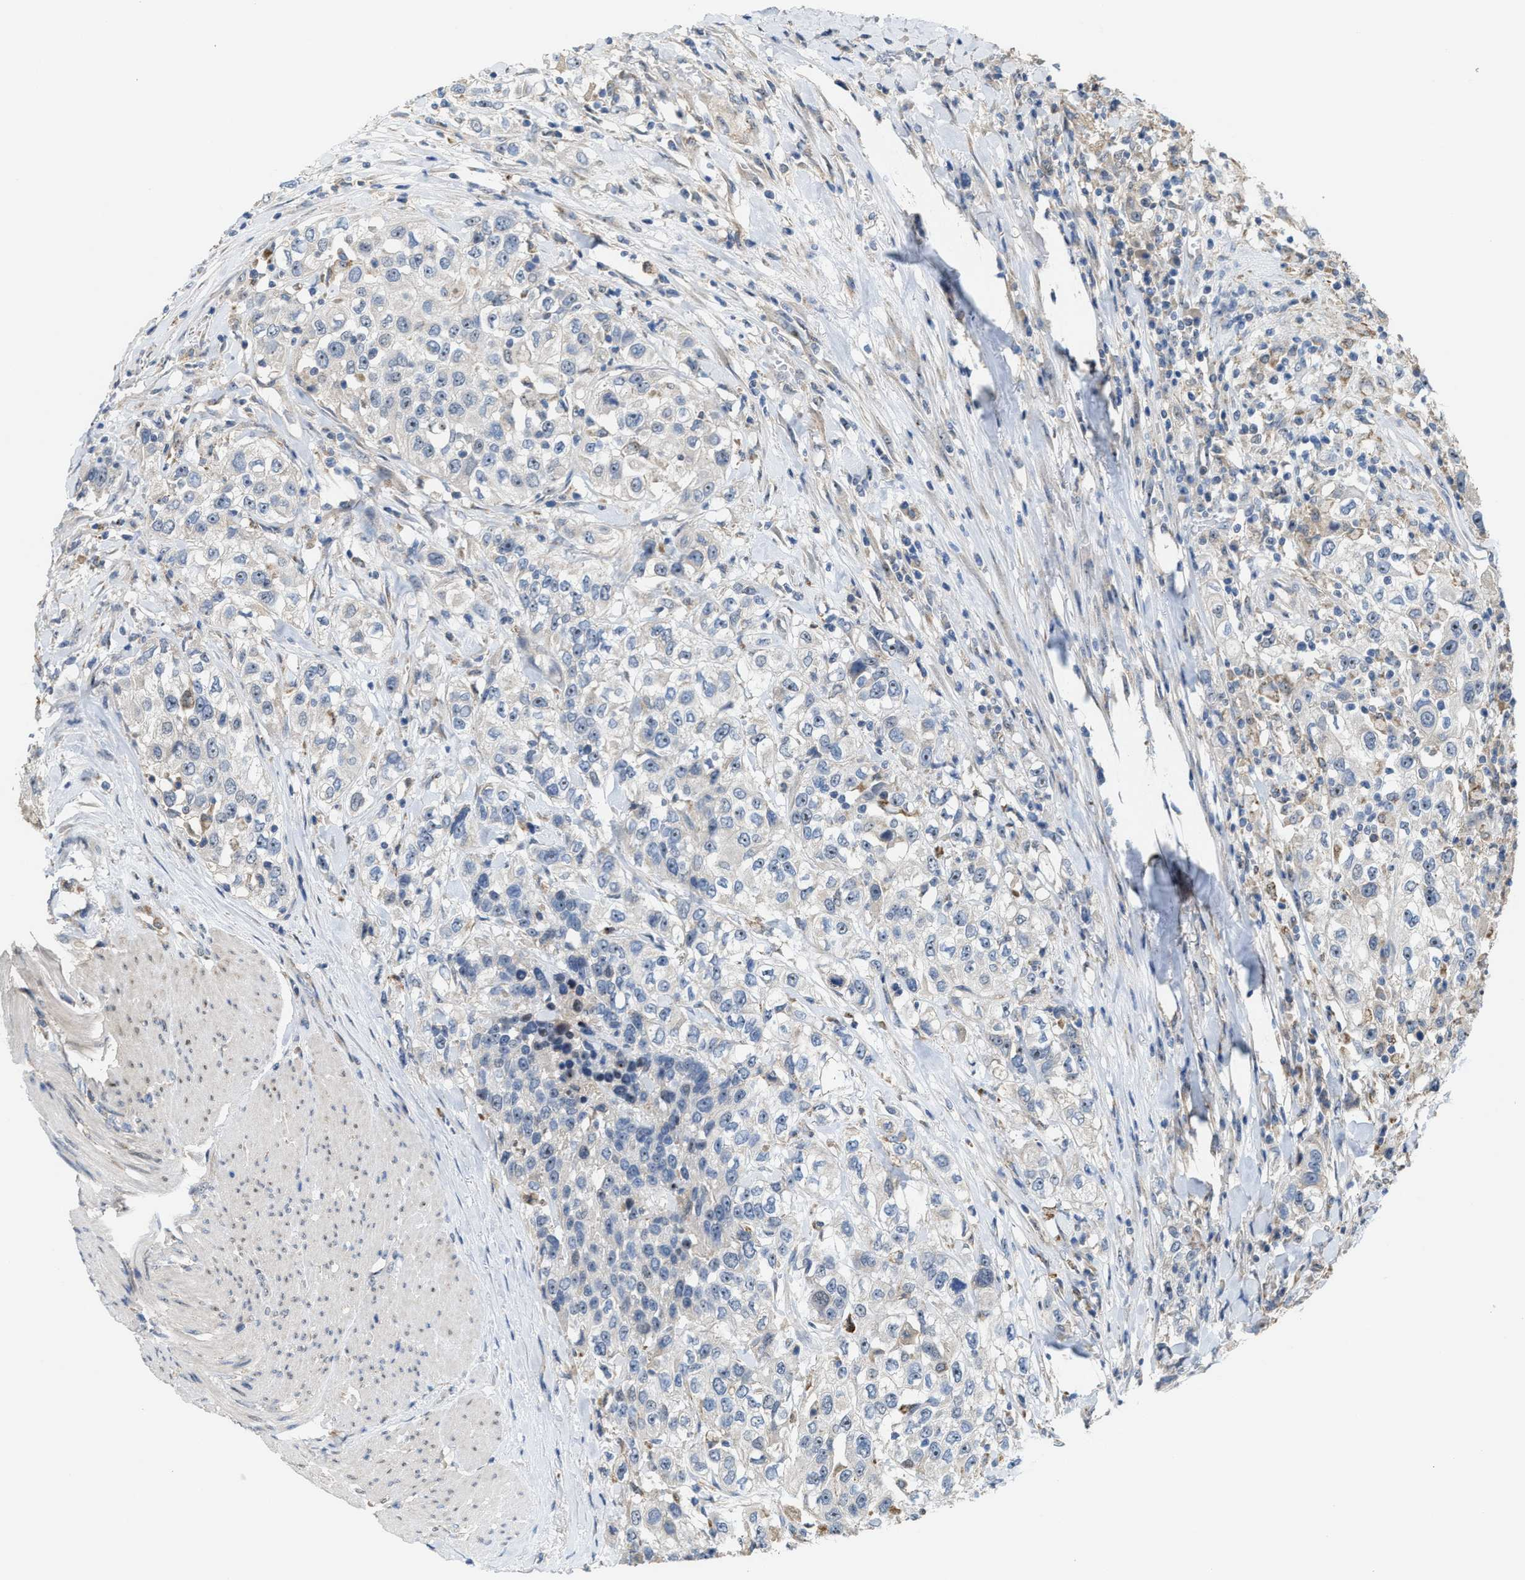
{"staining": {"intensity": "negative", "quantity": "none", "location": "none"}, "tissue": "urothelial cancer", "cell_type": "Tumor cells", "image_type": "cancer", "snomed": [{"axis": "morphology", "description": "Urothelial carcinoma, High grade"}, {"axis": "topography", "description": "Urinary bladder"}], "caption": "This histopathology image is of urothelial cancer stained with immunohistochemistry to label a protein in brown with the nuclei are counter-stained blue. There is no expression in tumor cells.", "gene": "ZNF783", "patient": {"sex": "female", "age": 80}}